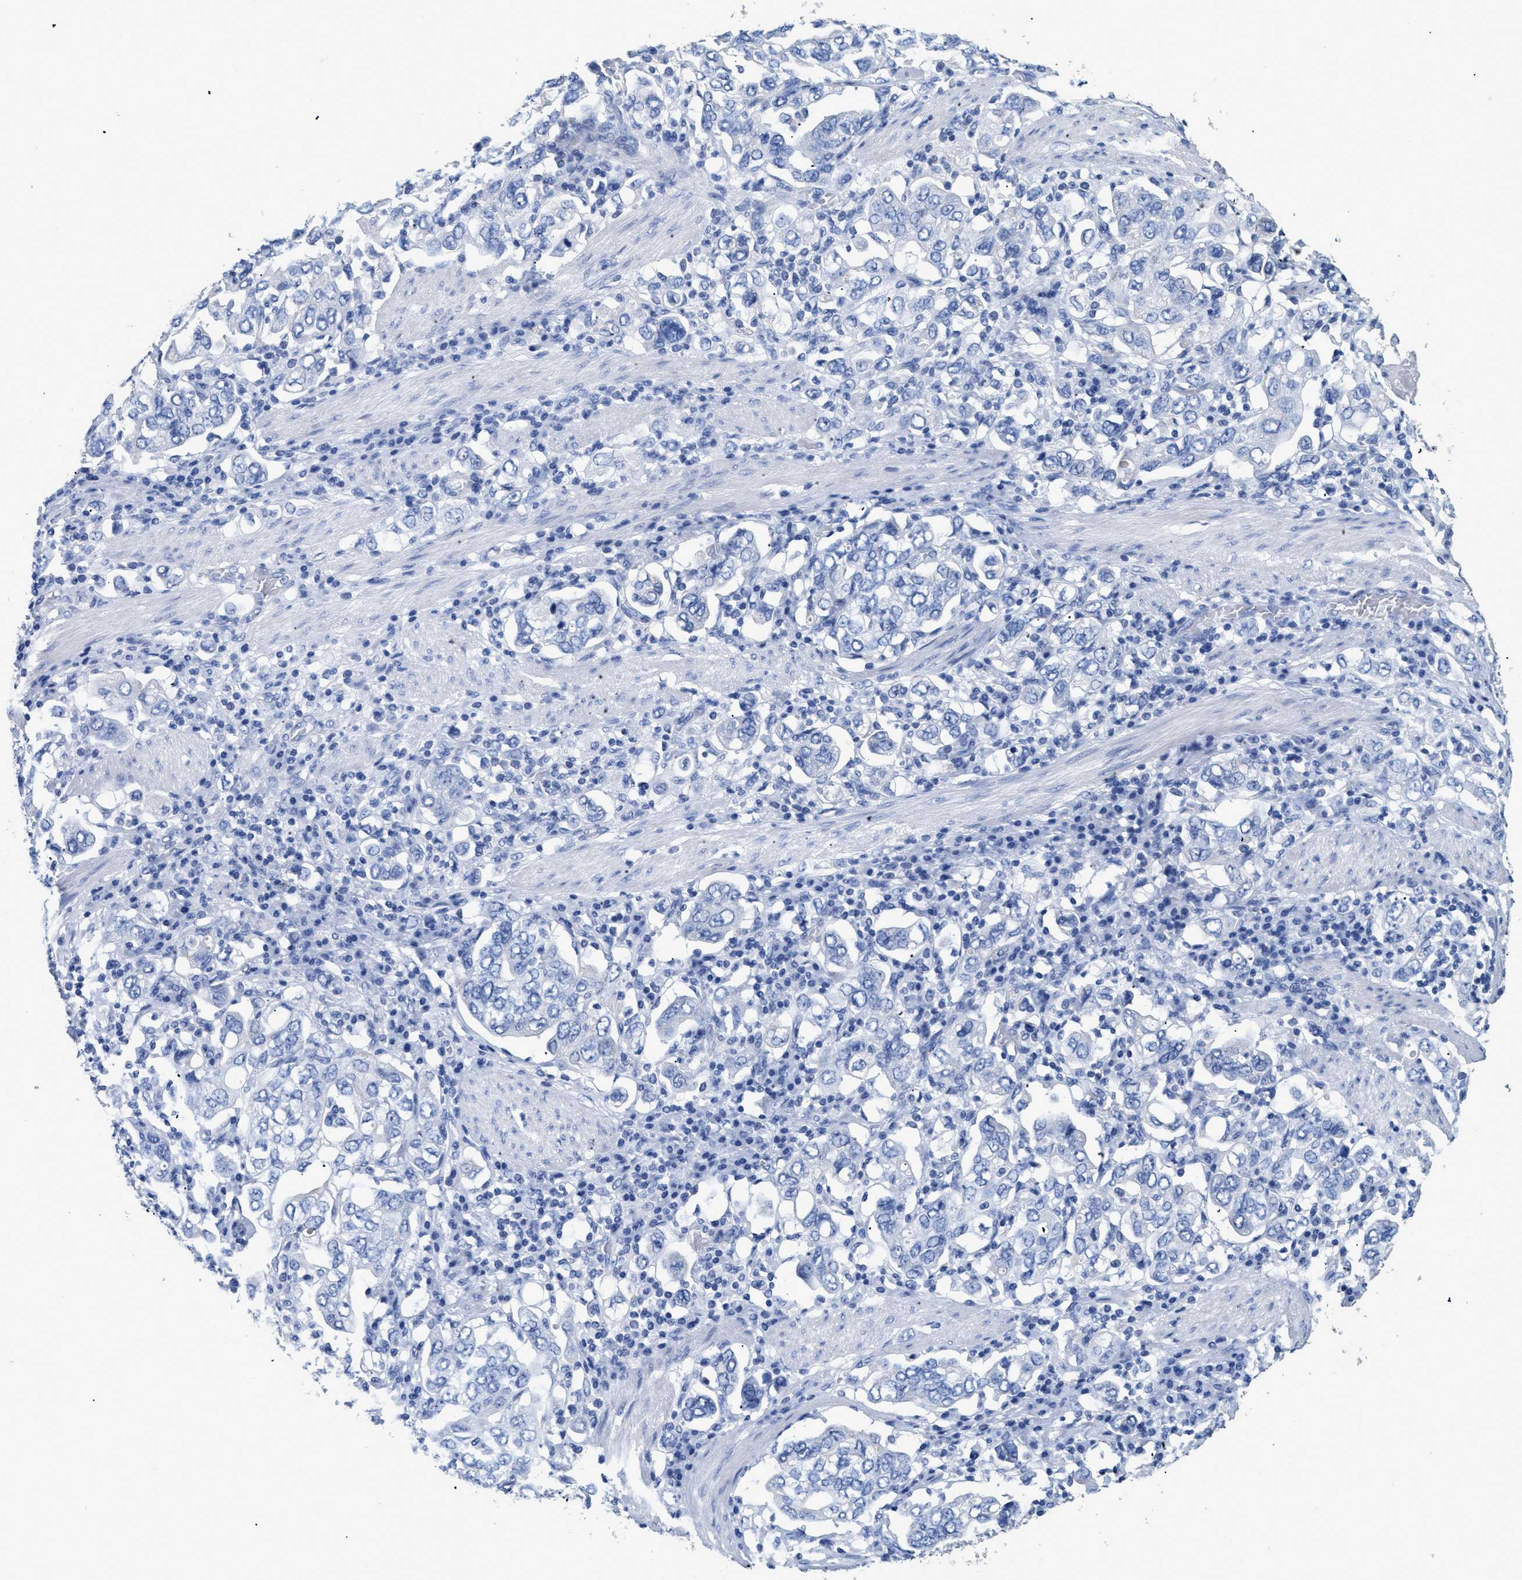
{"staining": {"intensity": "negative", "quantity": "none", "location": "none"}, "tissue": "stomach cancer", "cell_type": "Tumor cells", "image_type": "cancer", "snomed": [{"axis": "morphology", "description": "Adenocarcinoma, NOS"}, {"axis": "topography", "description": "Stomach, upper"}], "caption": "Image shows no significant protein staining in tumor cells of stomach cancer.", "gene": "DLC1", "patient": {"sex": "male", "age": 62}}